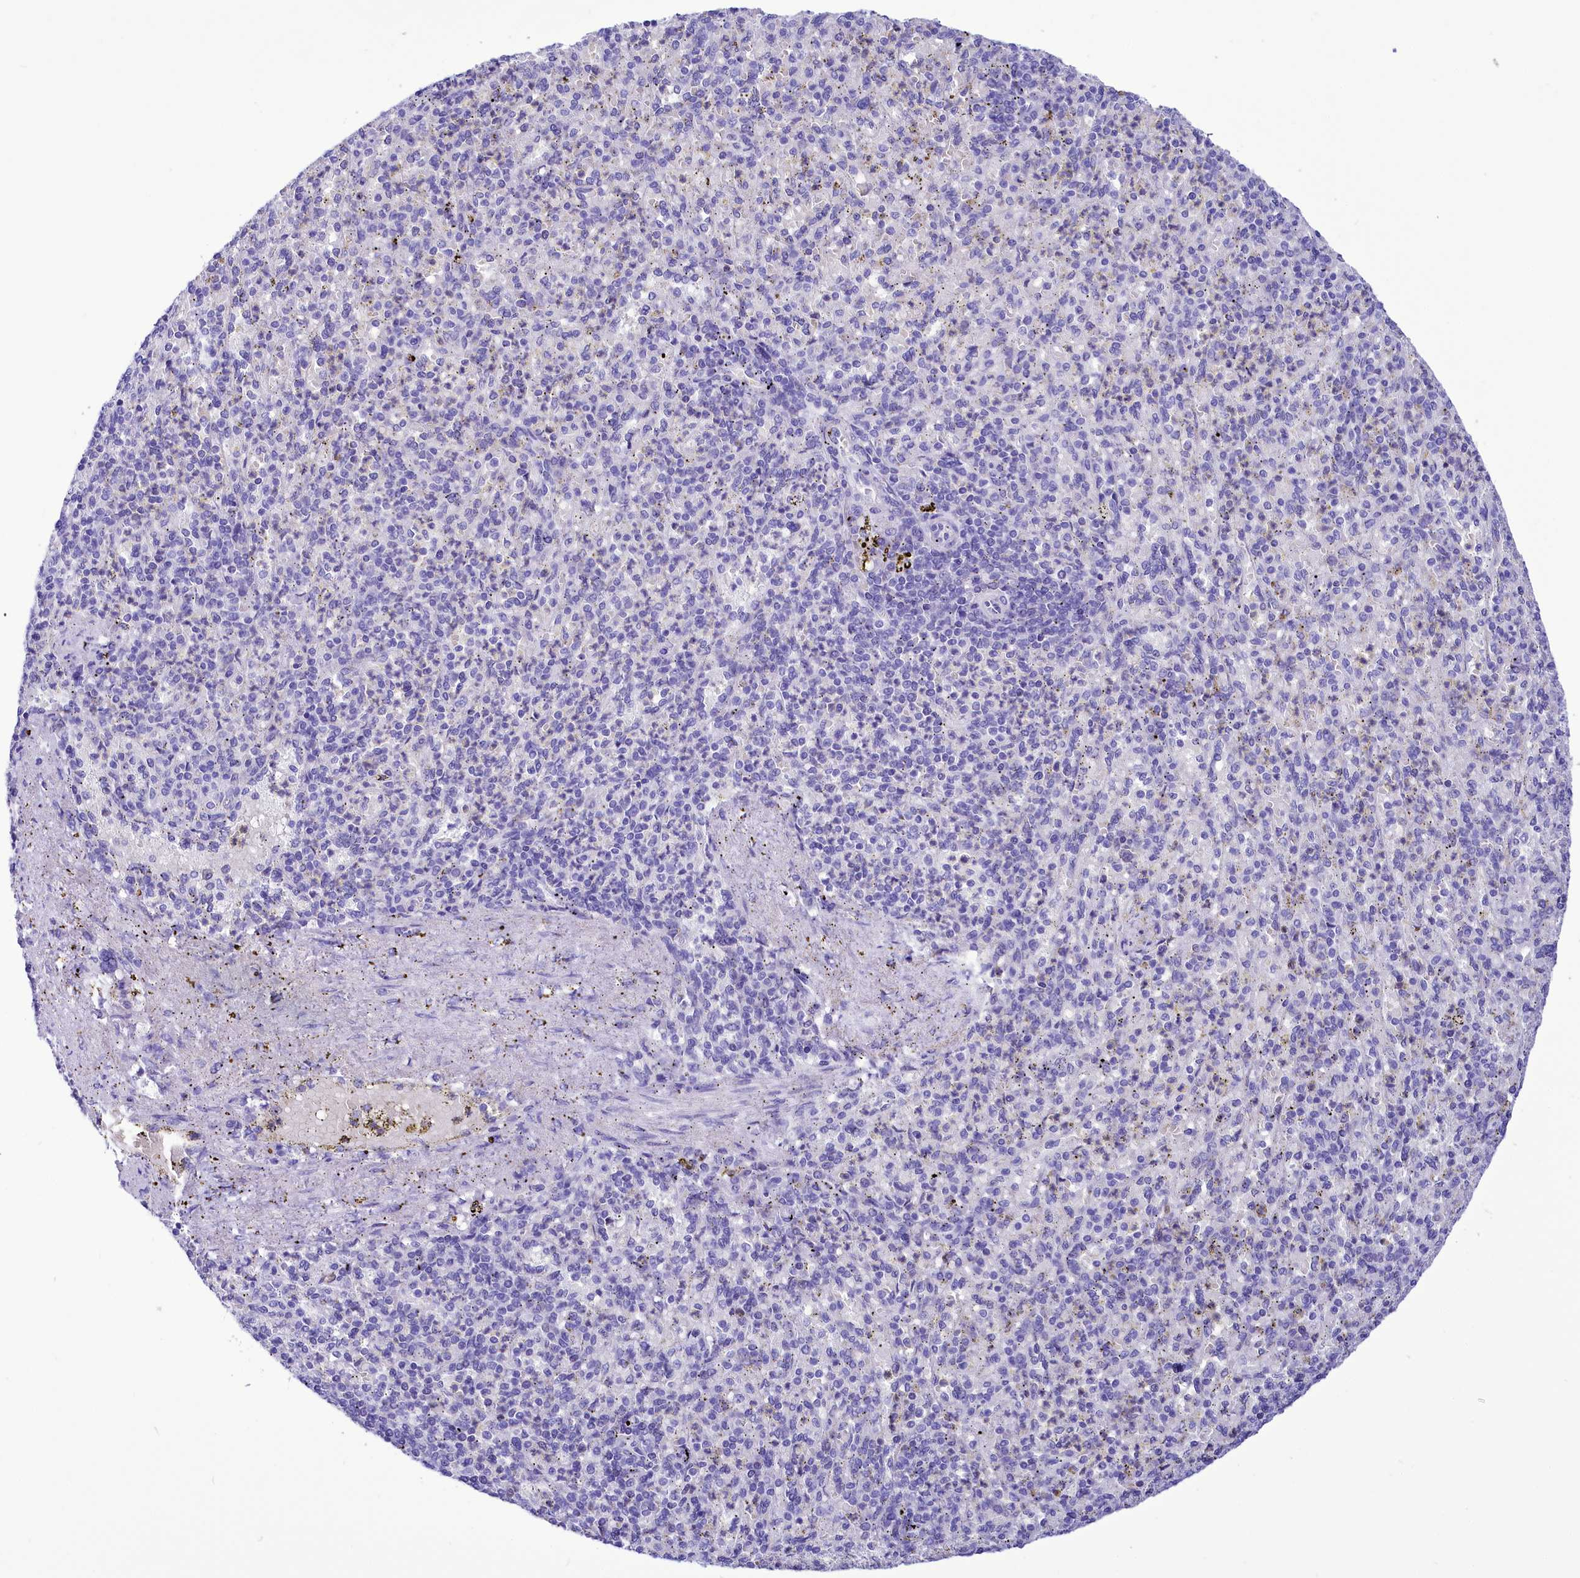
{"staining": {"intensity": "negative", "quantity": "none", "location": "none"}, "tissue": "spleen", "cell_type": "Cells in red pulp", "image_type": "normal", "snomed": [{"axis": "morphology", "description": "Normal tissue, NOS"}, {"axis": "topography", "description": "Spleen"}], "caption": "The histopathology image shows no staining of cells in red pulp in unremarkable spleen. Brightfield microscopy of immunohistochemistry stained with DAB (3,3'-diaminobenzidine) (brown) and hematoxylin (blue), captured at high magnification.", "gene": "TTC36", "patient": {"sex": "female", "age": 74}}